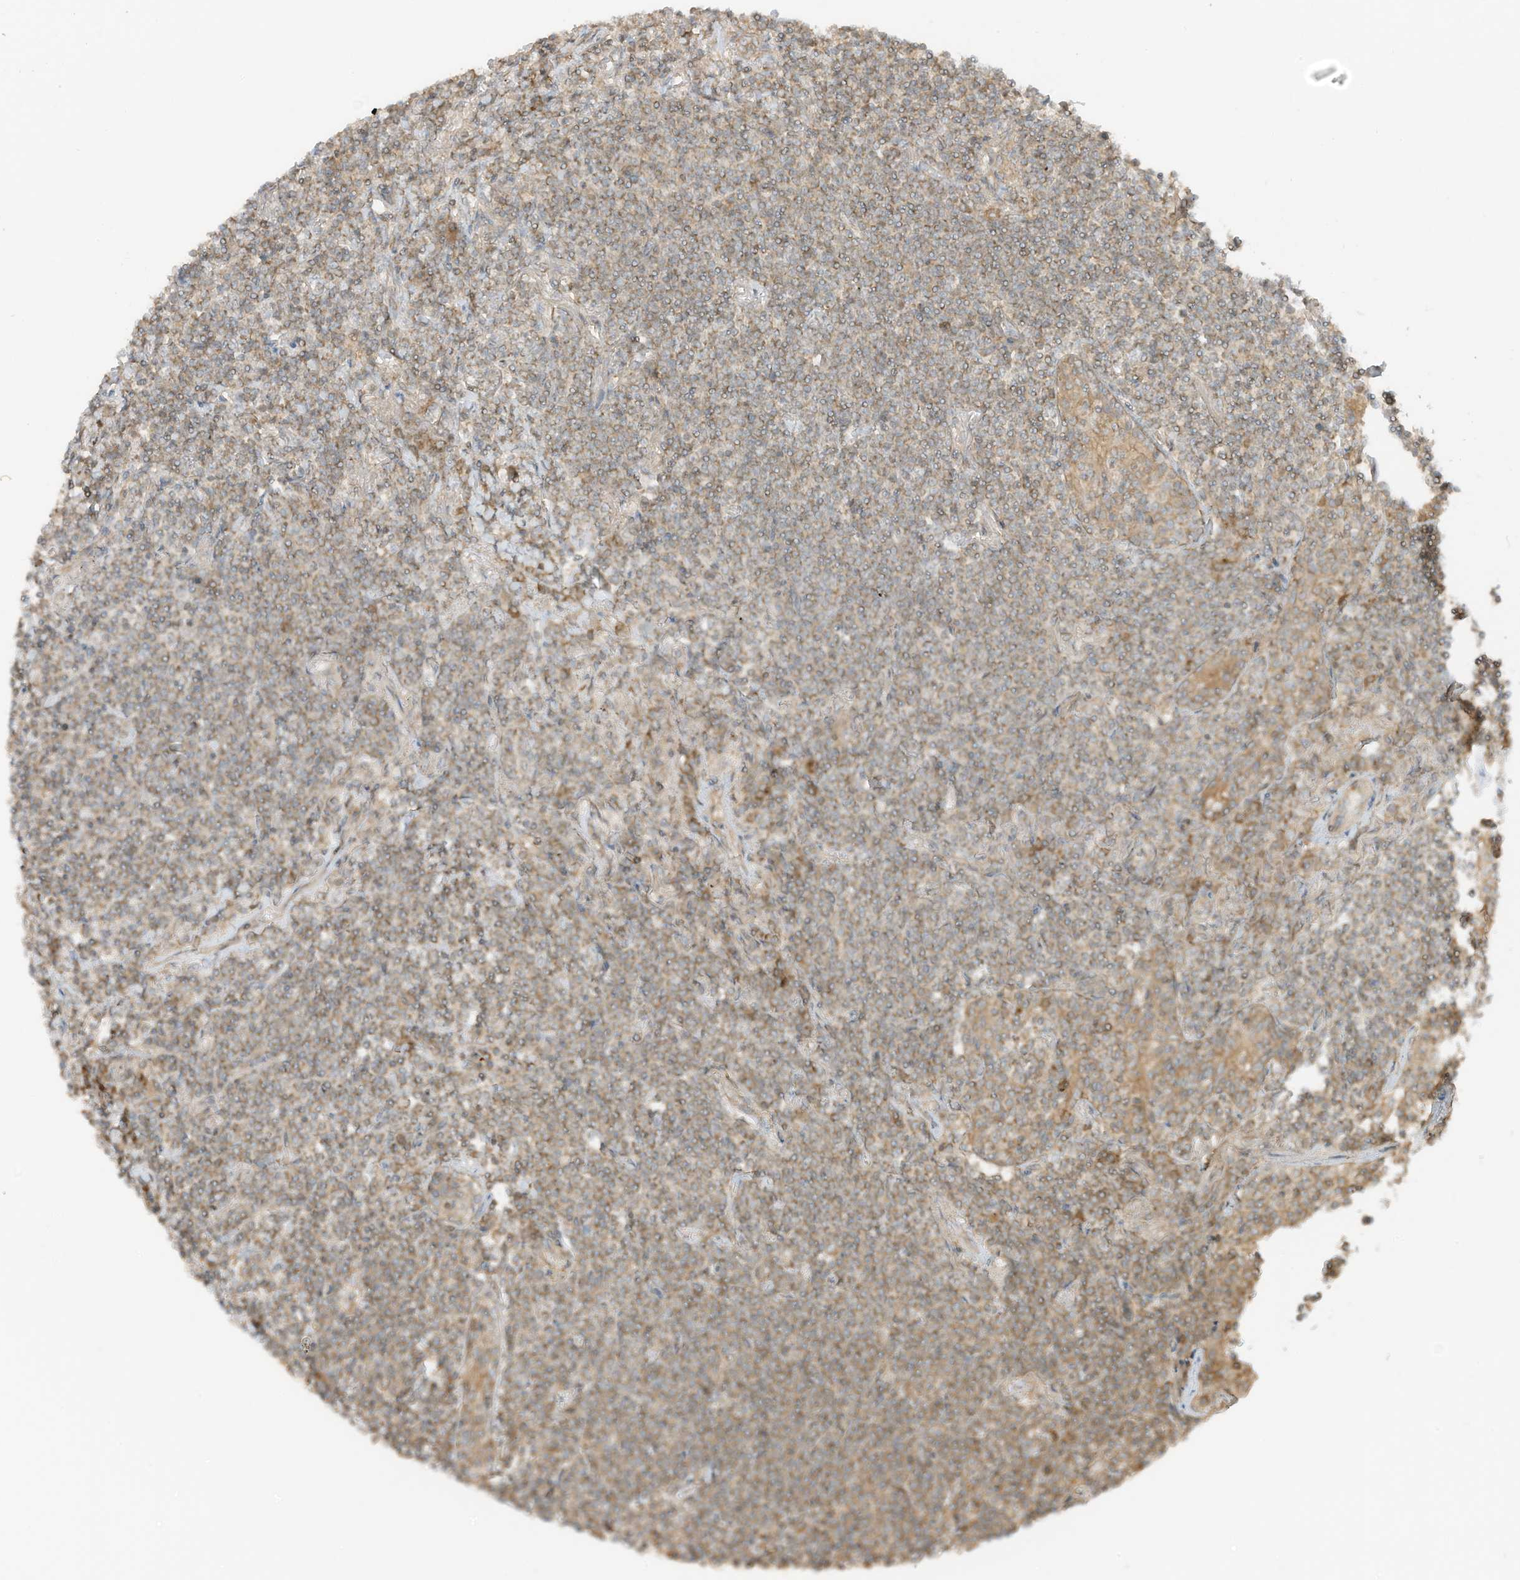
{"staining": {"intensity": "weak", "quantity": "25%-75%", "location": "cytoplasmic/membranous"}, "tissue": "lymphoma", "cell_type": "Tumor cells", "image_type": "cancer", "snomed": [{"axis": "morphology", "description": "Malignant lymphoma, non-Hodgkin's type, Low grade"}, {"axis": "topography", "description": "Lung"}], "caption": "Lymphoma stained for a protein (brown) demonstrates weak cytoplasmic/membranous positive staining in about 25%-75% of tumor cells.", "gene": "SLC25A12", "patient": {"sex": "female", "age": 71}}